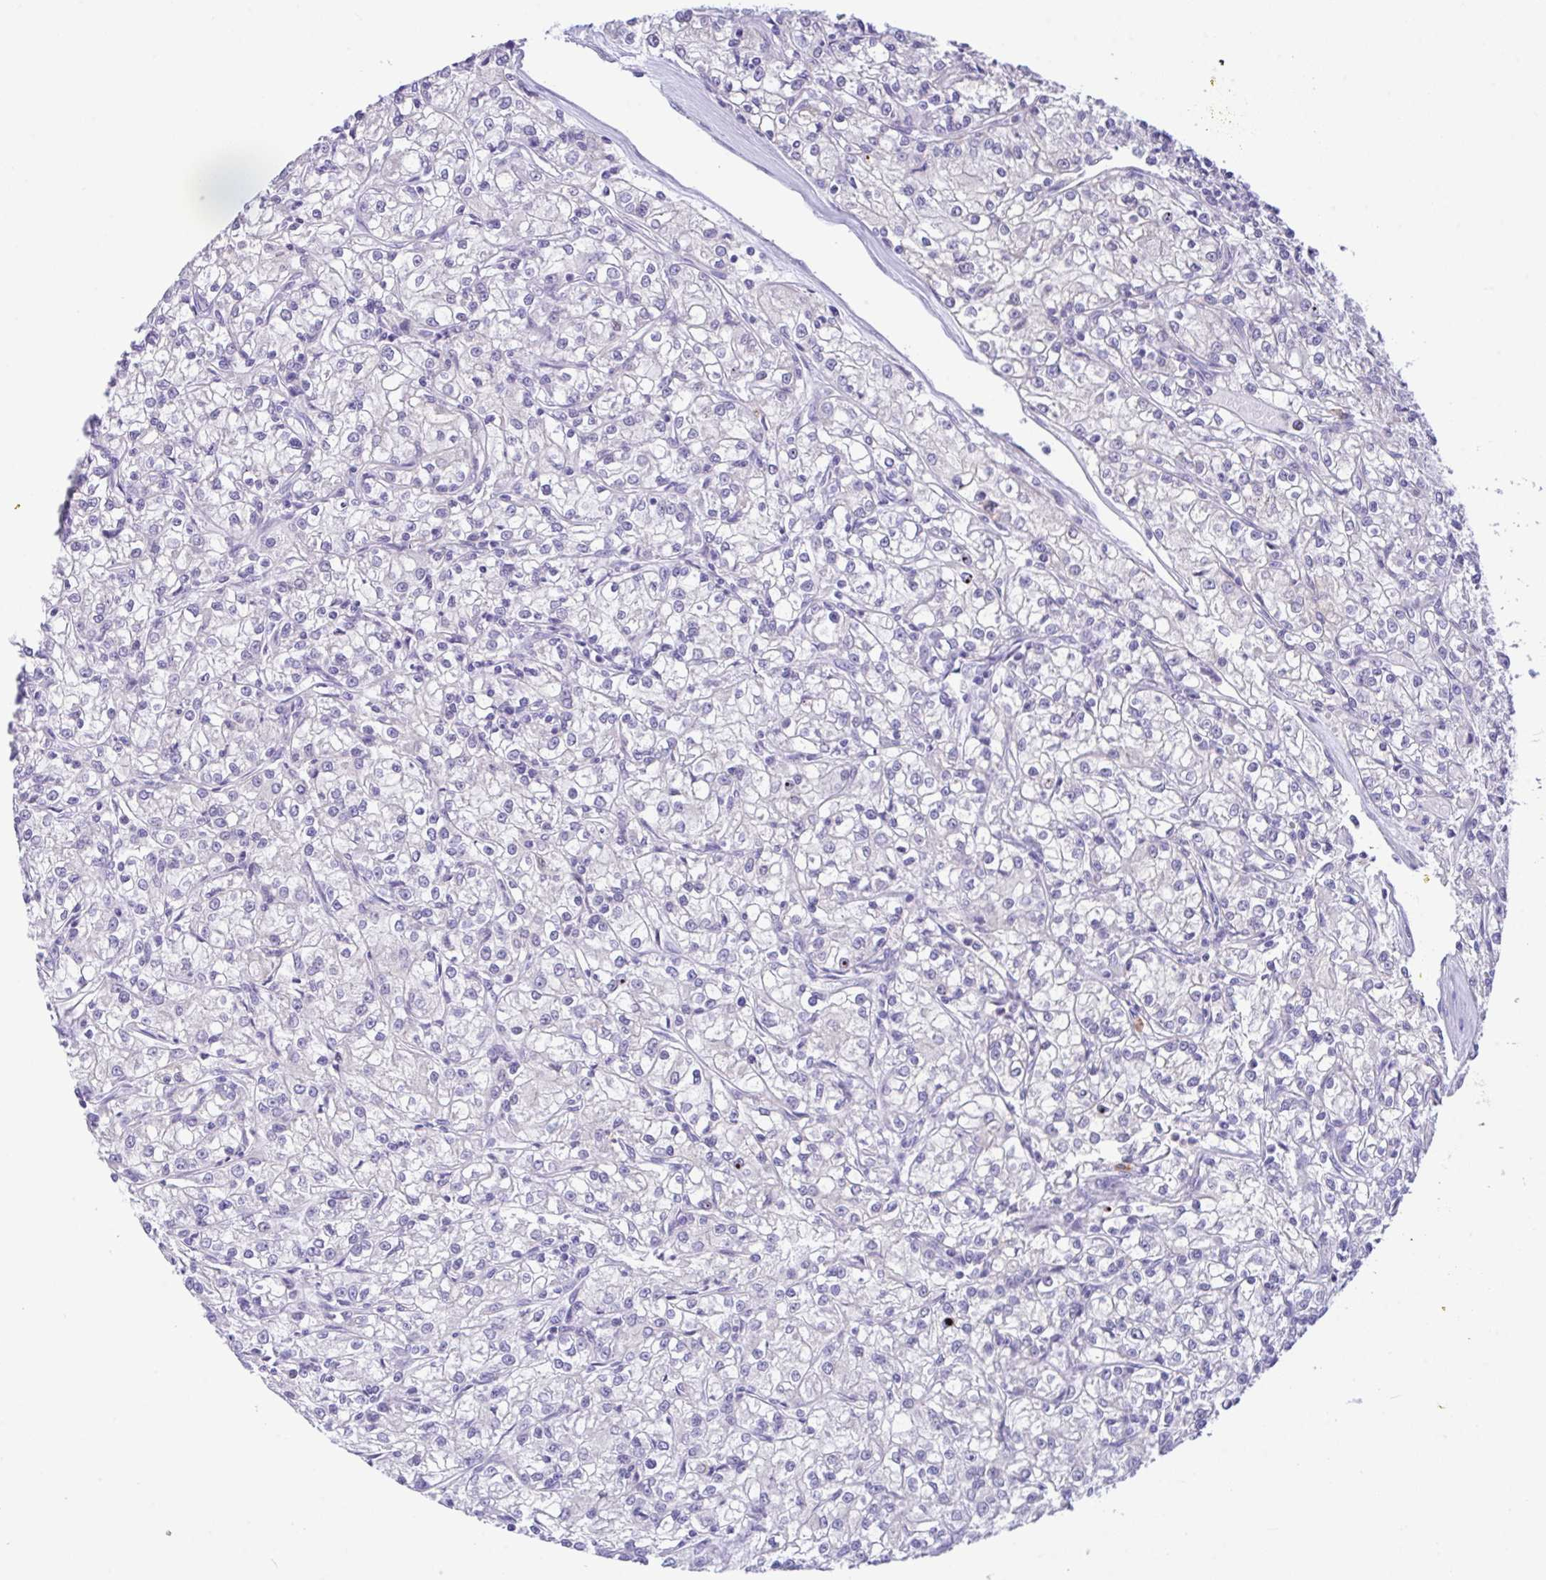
{"staining": {"intensity": "negative", "quantity": "none", "location": "none"}, "tissue": "renal cancer", "cell_type": "Tumor cells", "image_type": "cancer", "snomed": [{"axis": "morphology", "description": "Adenocarcinoma, NOS"}, {"axis": "topography", "description": "Kidney"}], "caption": "Tumor cells show no significant positivity in renal cancer.", "gene": "NCF1", "patient": {"sex": "female", "age": 59}}